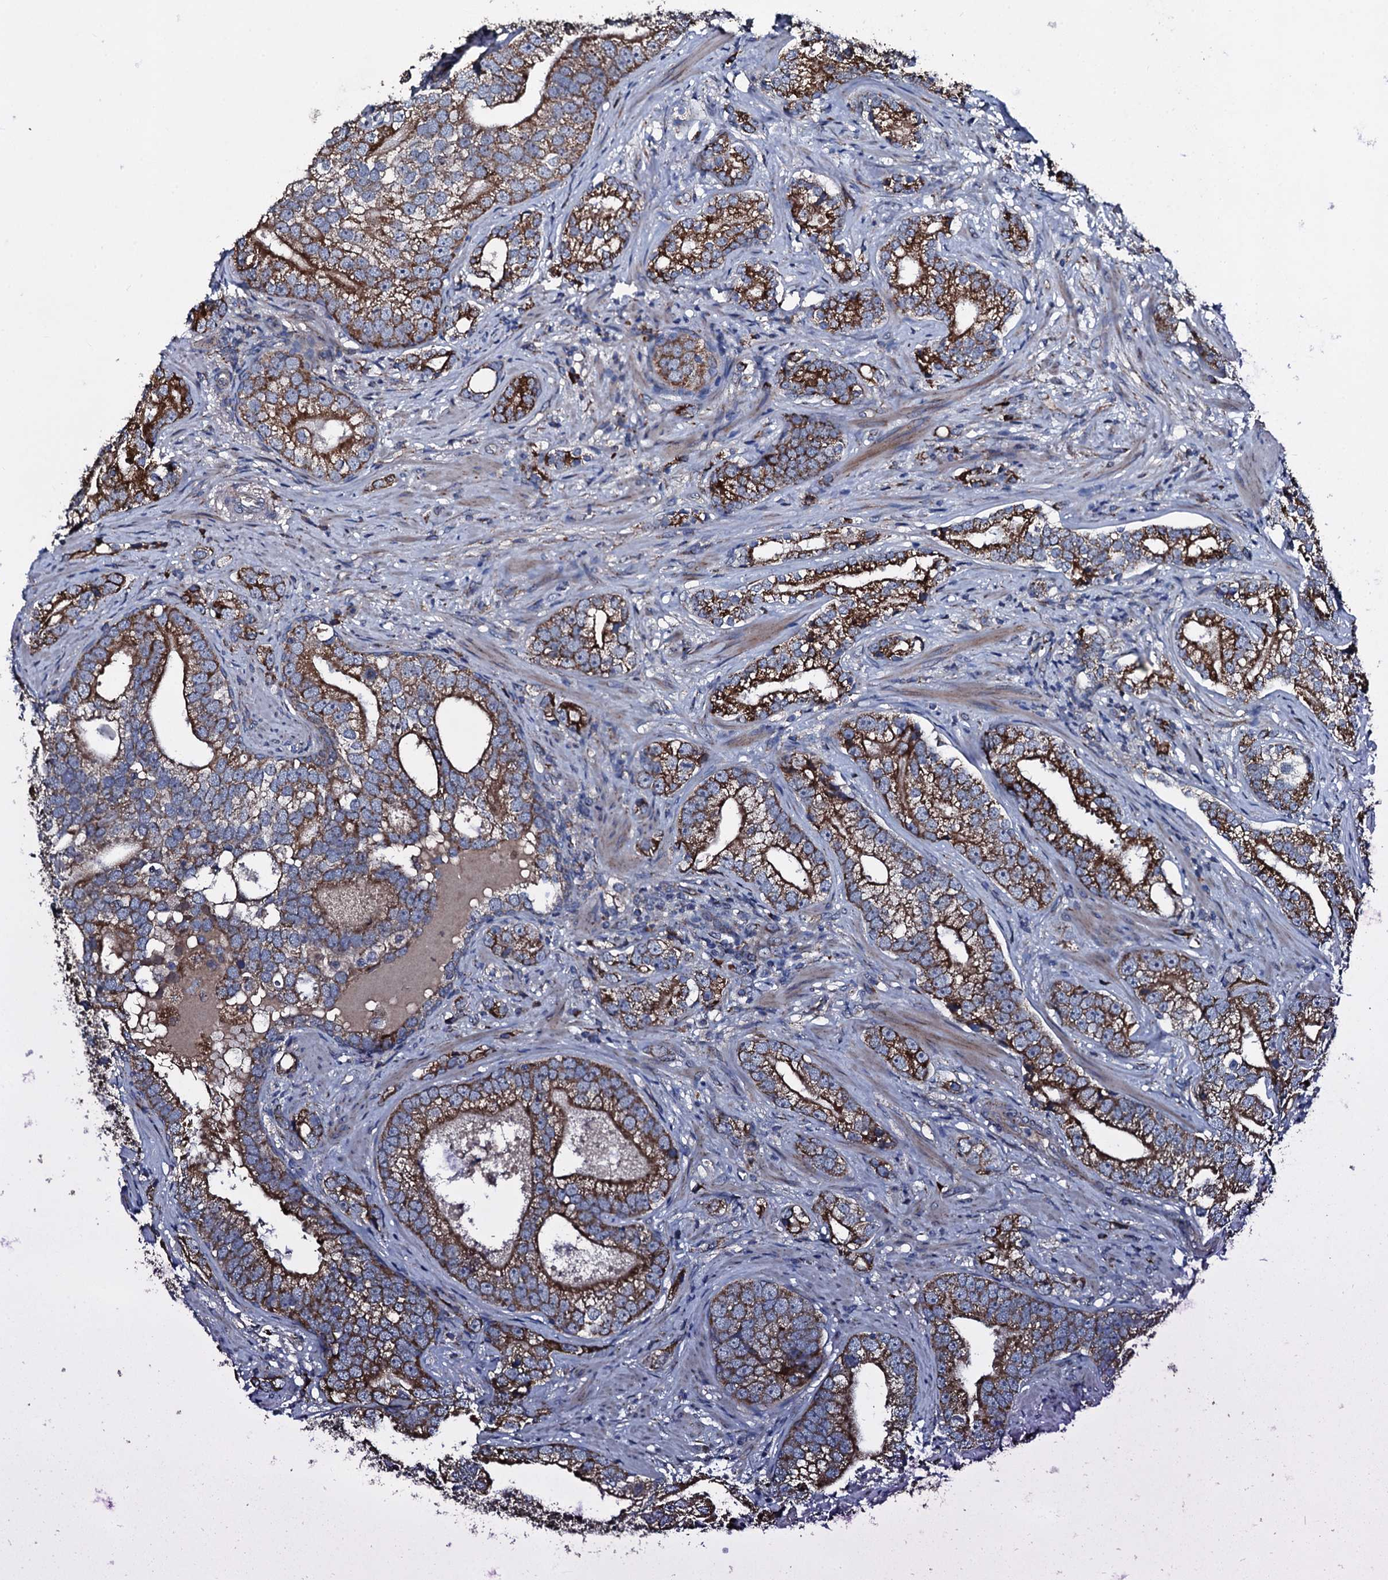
{"staining": {"intensity": "strong", "quantity": "25%-75%", "location": "cytoplasmic/membranous"}, "tissue": "prostate cancer", "cell_type": "Tumor cells", "image_type": "cancer", "snomed": [{"axis": "morphology", "description": "Adenocarcinoma, High grade"}, {"axis": "topography", "description": "Prostate"}], "caption": "Immunohistochemistry (IHC) (DAB (3,3'-diaminobenzidine)) staining of prostate cancer displays strong cytoplasmic/membranous protein expression in approximately 25%-75% of tumor cells.", "gene": "ACSS3", "patient": {"sex": "male", "age": 75}}